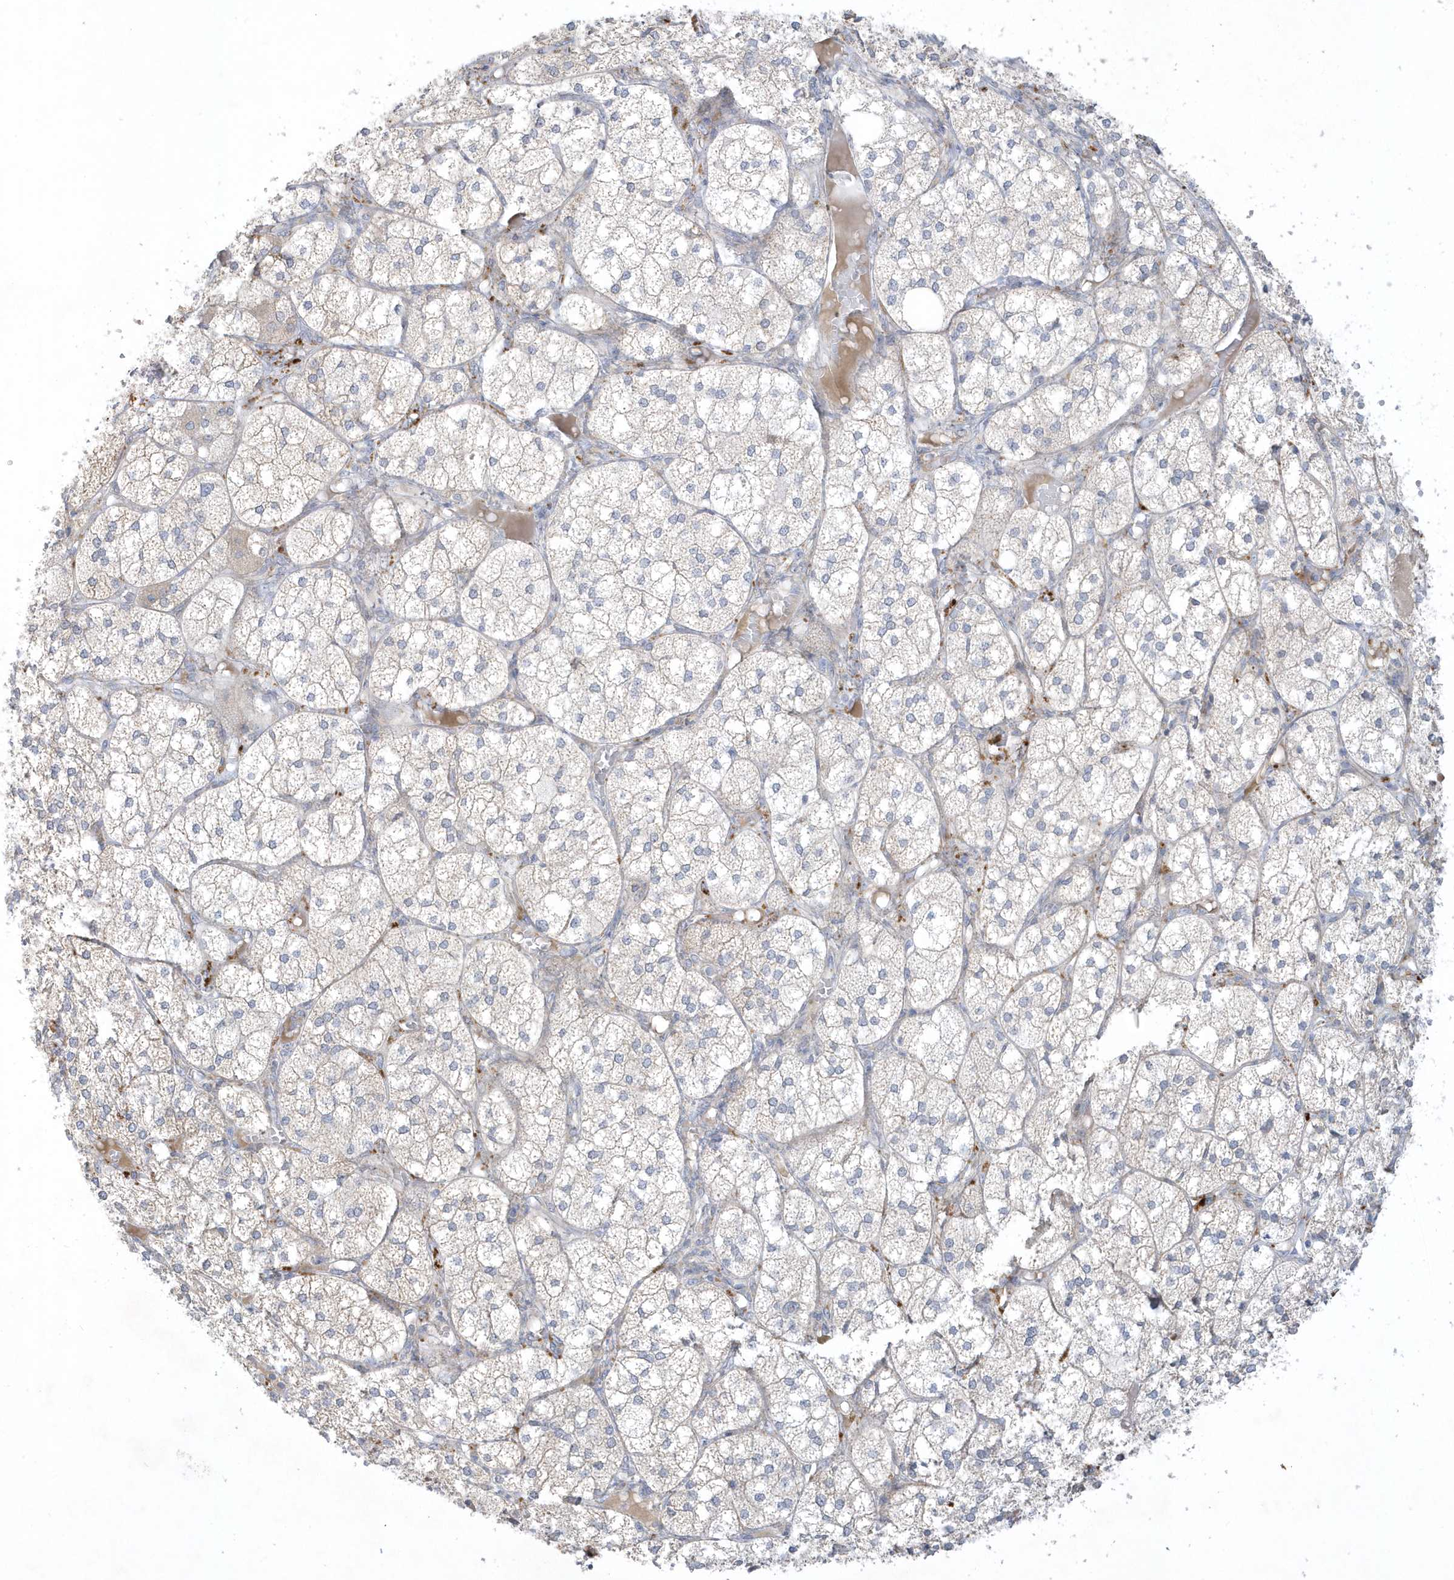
{"staining": {"intensity": "weak", "quantity": "25%-75%", "location": "cytoplasmic/membranous"}, "tissue": "adrenal gland", "cell_type": "Glandular cells", "image_type": "normal", "snomed": [{"axis": "morphology", "description": "Normal tissue, NOS"}, {"axis": "topography", "description": "Adrenal gland"}], "caption": "Immunohistochemical staining of benign human adrenal gland reveals weak cytoplasmic/membranous protein expression in approximately 25%-75% of glandular cells.", "gene": "THADA", "patient": {"sex": "female", "age": 61}}